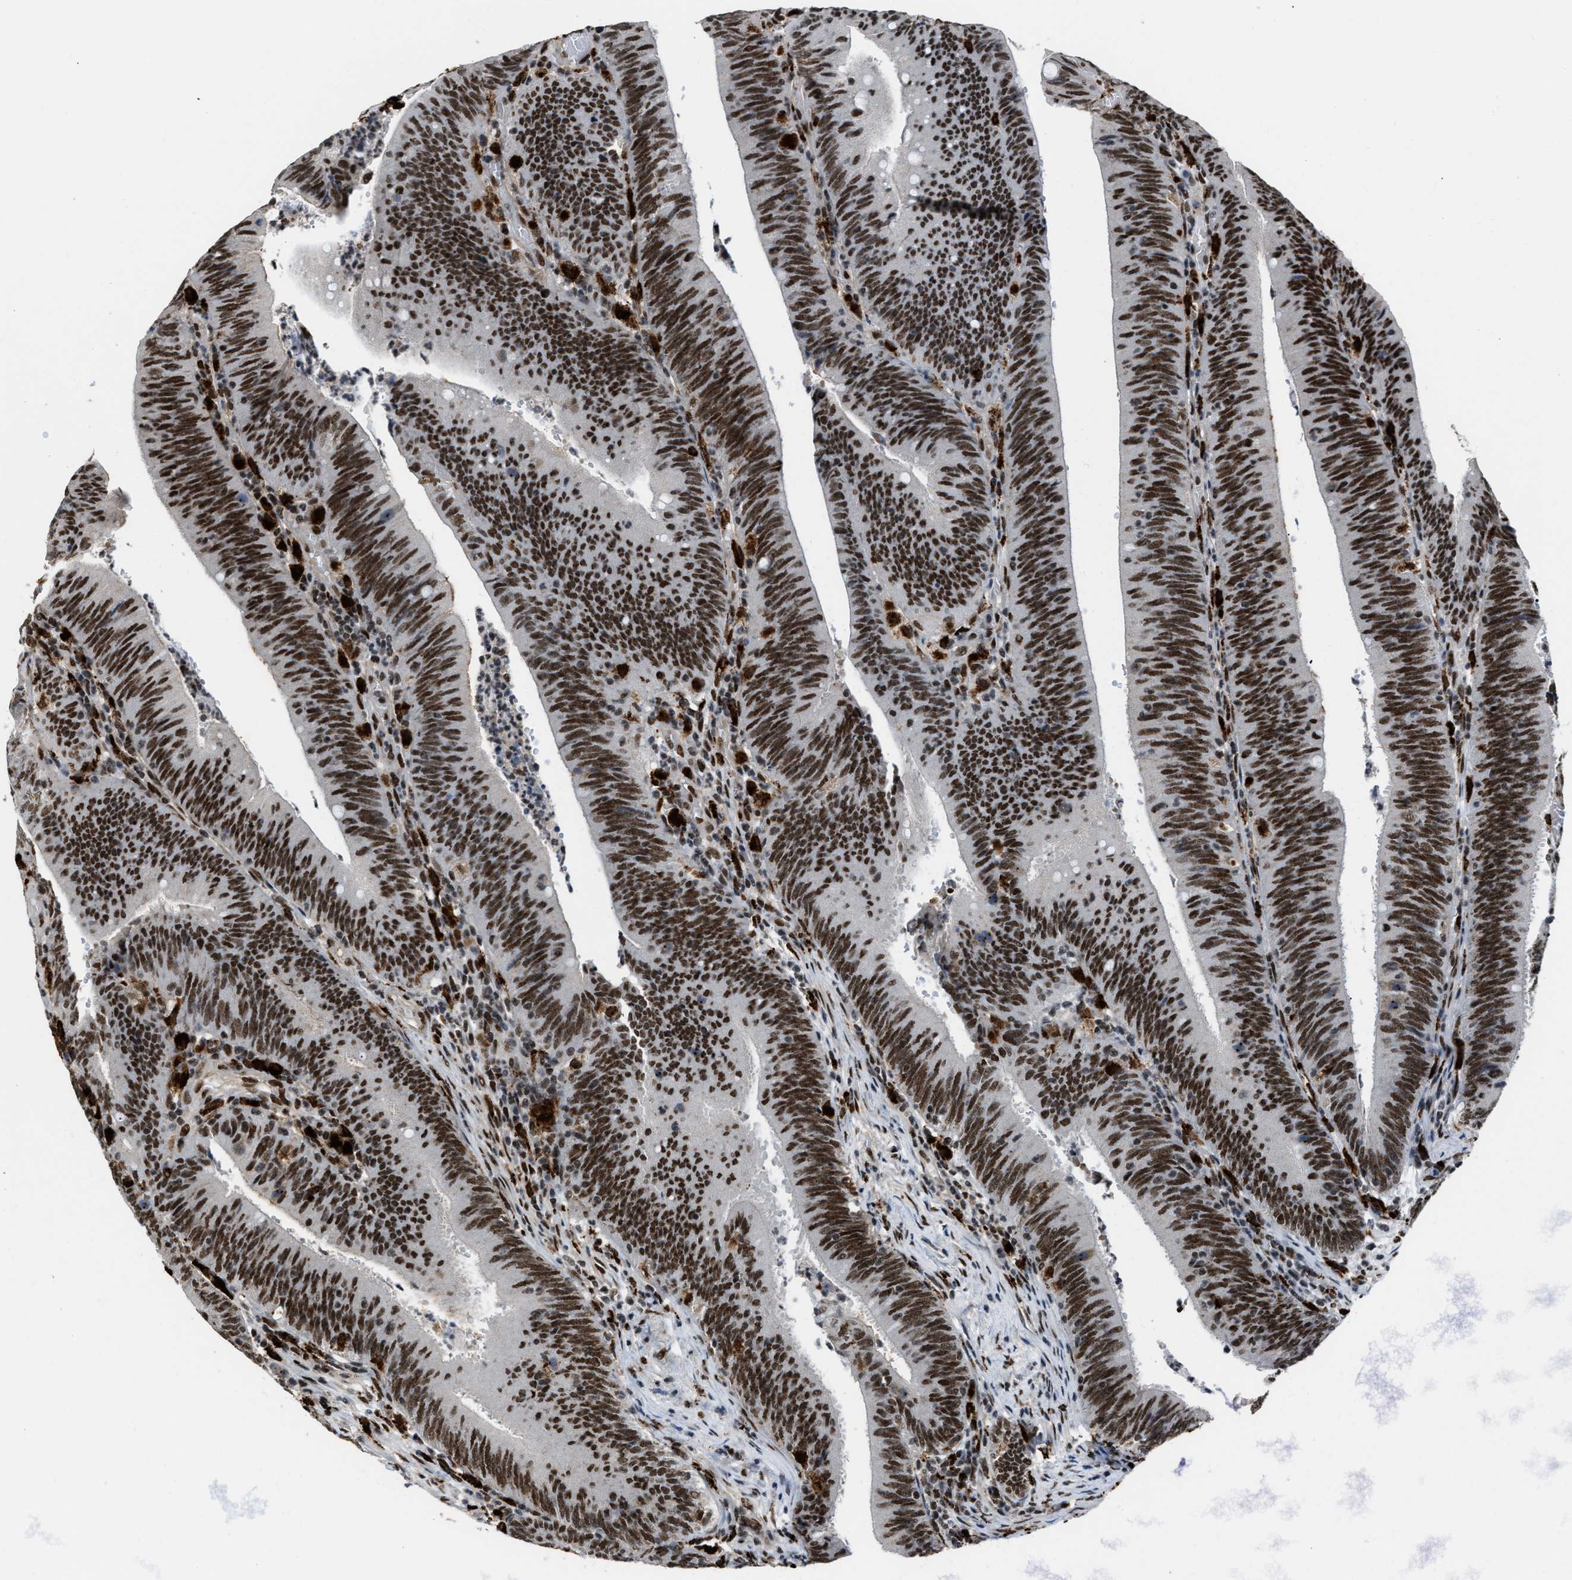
{"staining": {"intensity": "strong", "quantity": ">75%", "location": "nuclear"}, "tissue": "colorectal cancer", "cell_type": "Tumor cells", "image_type": "cancer", "snomed": [{"axis": "morphology", "description": "Normal tissue, NOS"}, {"axis": "morphology", "description": "Adenocarcinoma, NOS"}, {"axis": "topography", "description": "Rectum"}], "caption": "Immunohistochemistry image of neoplastic tissue: human adenocarcinoma (colorectal) stained using immunohistochemistry reveals high levels of strong protein expression localized specifically in the nuclear of tumor cells, appearing as a nuclear brown color.", "gene": "NUMA1", "patient": {"sex": "female", "age": 66}}